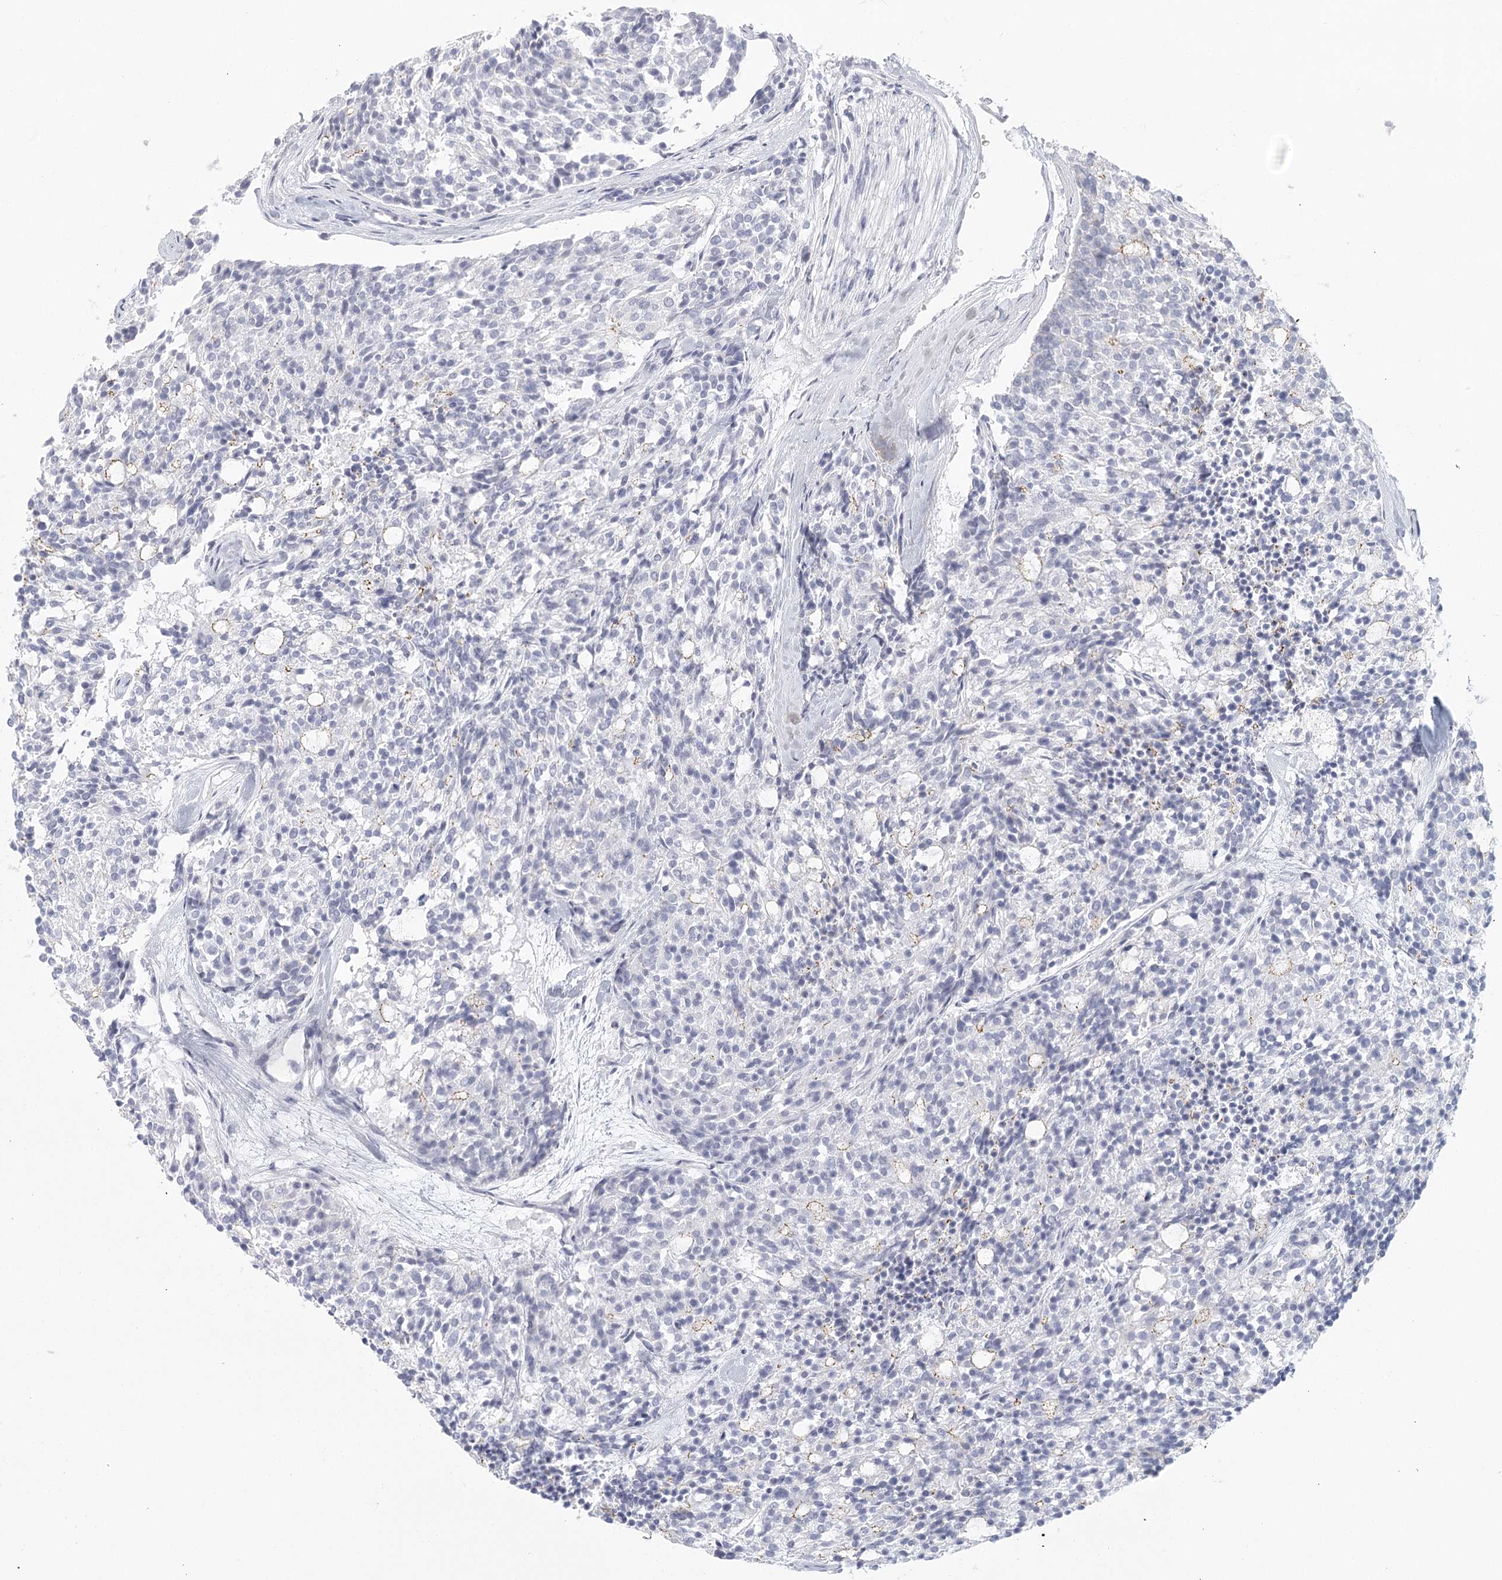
{"staining": {"intensity": "negative", "quantity": "none", "location": "none"}, "tissue": "carcinoid", "cell_type": "Tumor cells", "image_type": "cancer", "snomed": [{"axis": "morphology", "description": "Carcinoid, malignant, NOS"}, {"axis": "topography", "description": "Pancreas"}], "caption": "Immunohistochemistry (IHC) micrograph of neoplastic tissue: human carcinoid stained with DAB (3,3'-diaminobenzidine) displays no significant protein positivity in tumor cells. (DAB IHC with hematoxylin counter stain).", "gene": "WNT8B", "patient": {"sex": "female", "age": 54}}